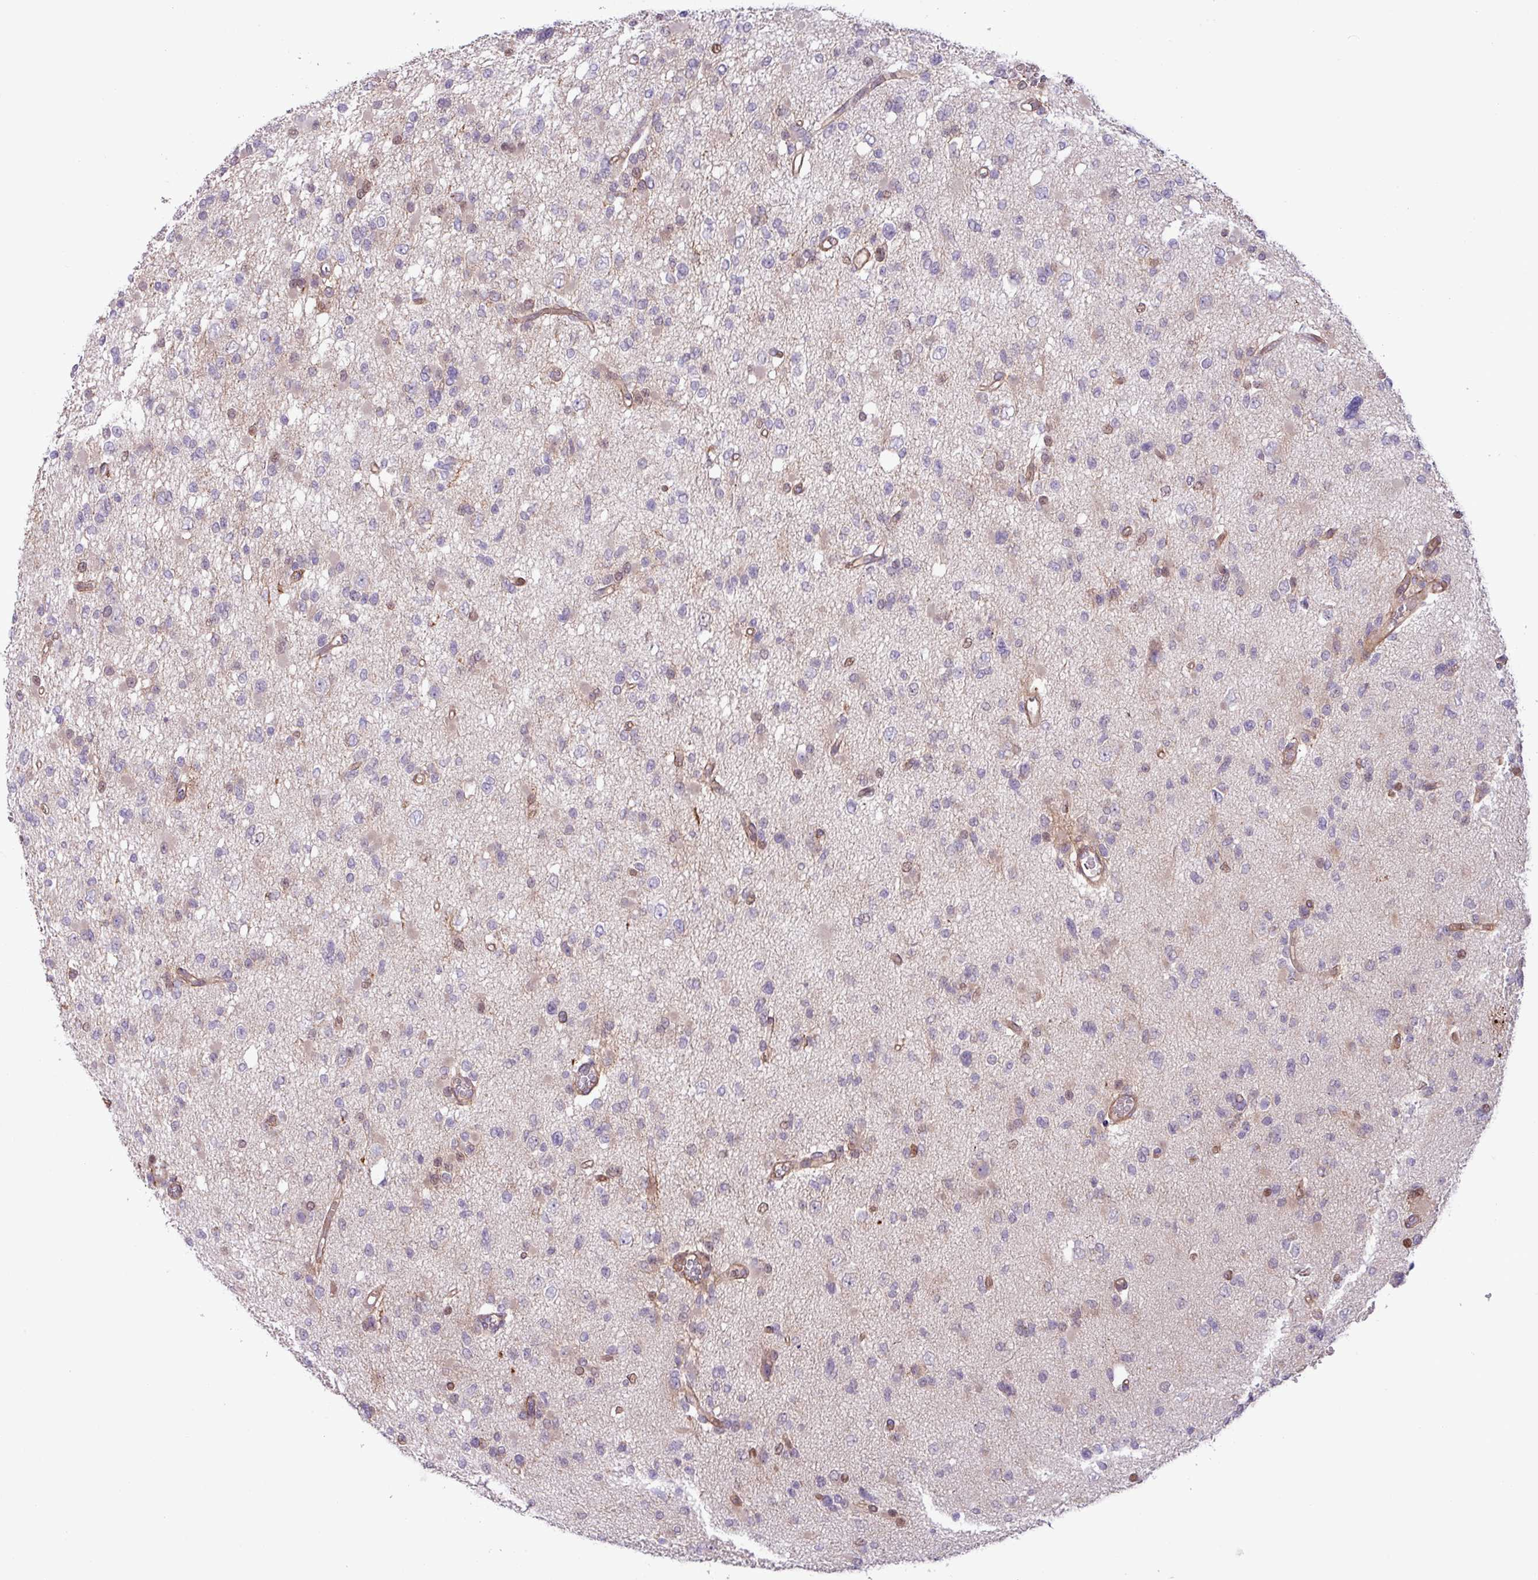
{"staining": {"intensity": "negative", "quantity": "none", "location": "none"}, "tissue": "glioma", "cell_type": "Tumor cells", "image_type": "cancer", "snomed": [{"axis": "morphology", "description": "Glioma, malignant, Low grade"}, {"axis": "topography", "description": "Brain"}], "caption": "A high-resolution histopathology image shows IHC staining of glioma, which shows no significant expression in tumor cells. (Immunohistochemistry, brightfield microscopy, high magnification).", "gene": "CNTRL", "patient": {"sex": "female", "age": 22}}